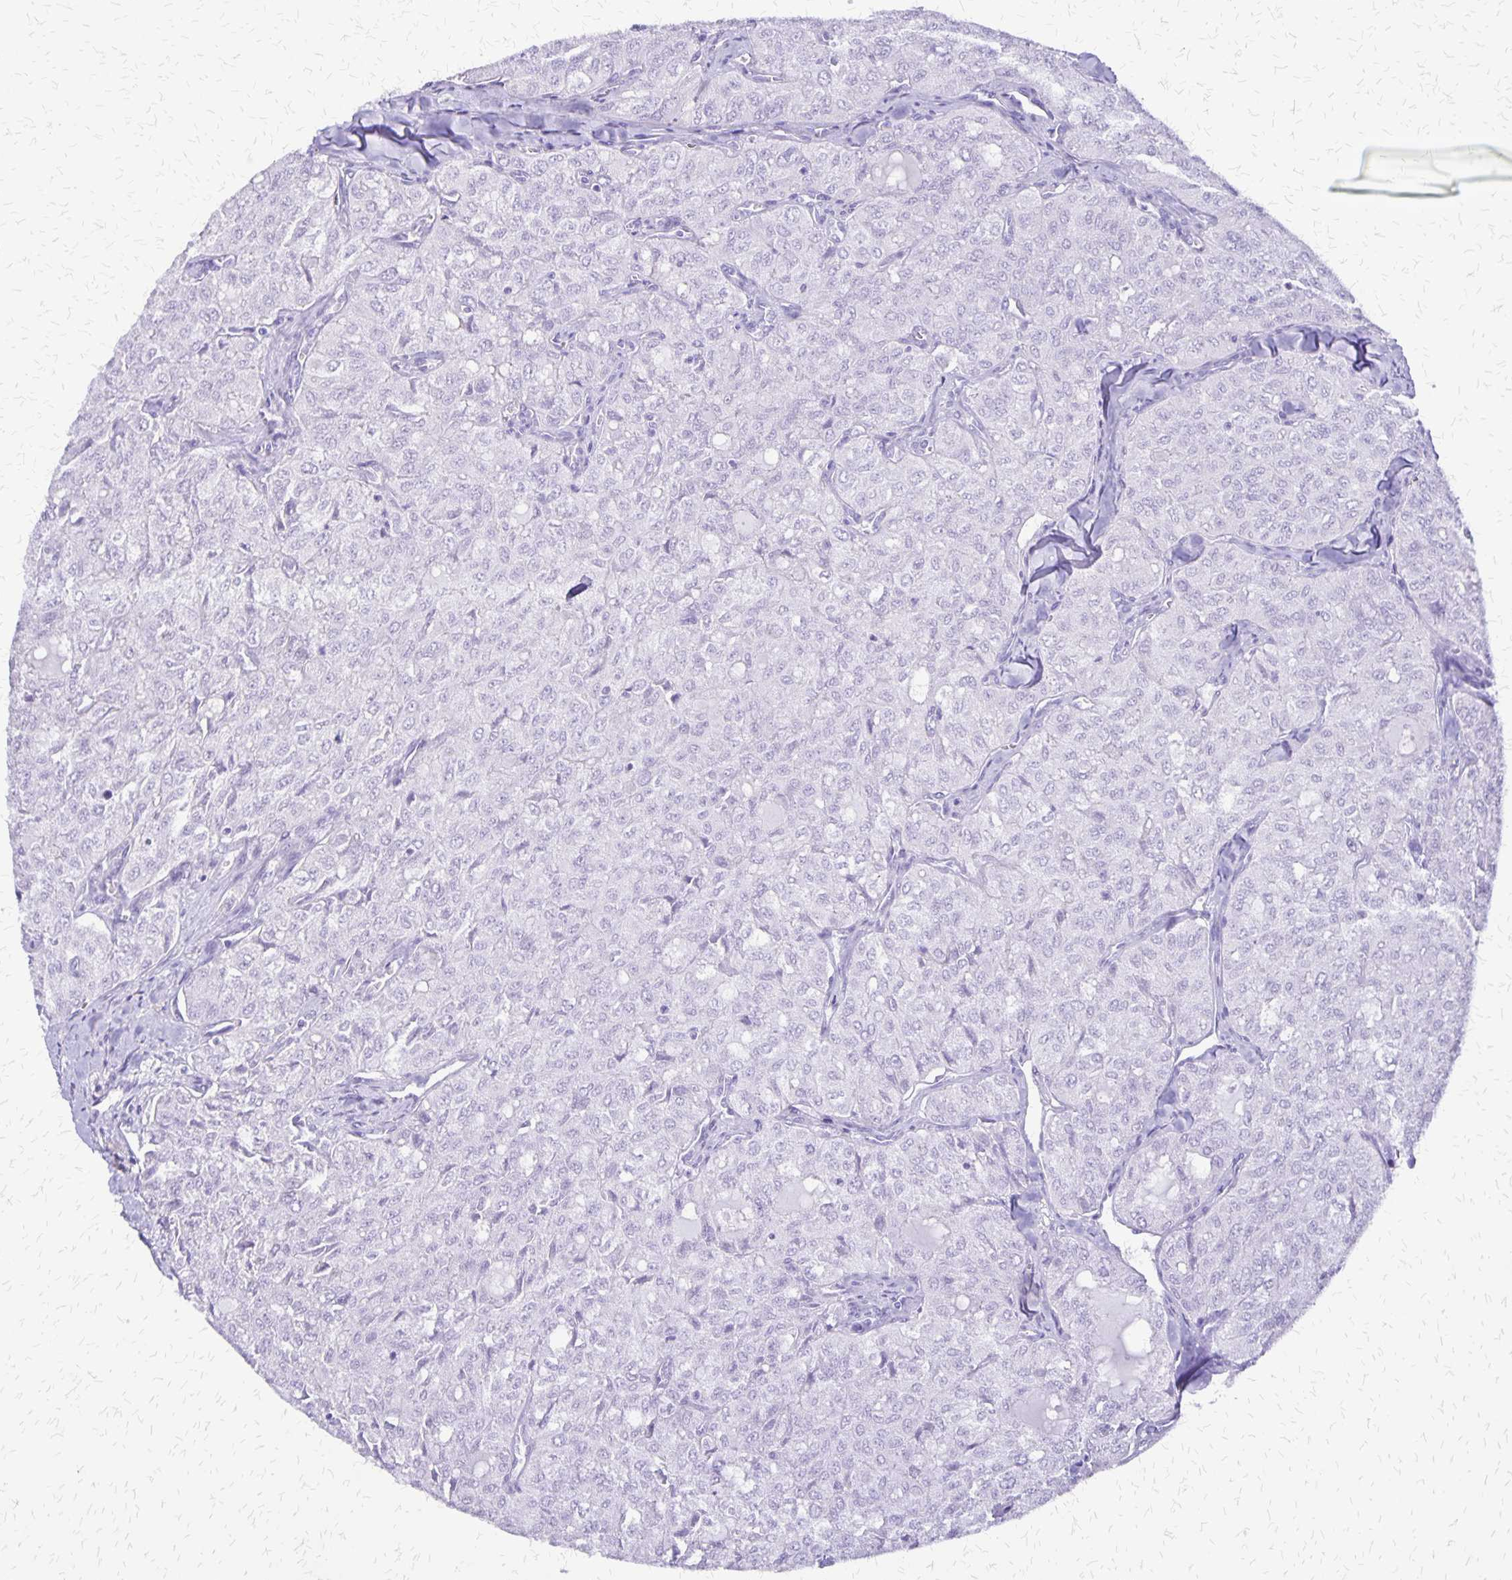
{"staining": {"intensity": "negative", "quantity": "none", "location": "none"}, "tissue": "thyroid cancer", "cell_type": "Tumor cells", "image_type": "cancer", "snomed": [{"axis": "morphology", "description": "Follicular adenoma carcinoma, NOS"}, {"axis": "topography", "description": "Thyroid gland"}], "caption": "Protein analysis of thyroid cancer (follicular adenoma carcinoma) reveals no significant expression in tumor cells.", "gene": "SLC13A2", "patient": {"sex": "male", "age": 75}}